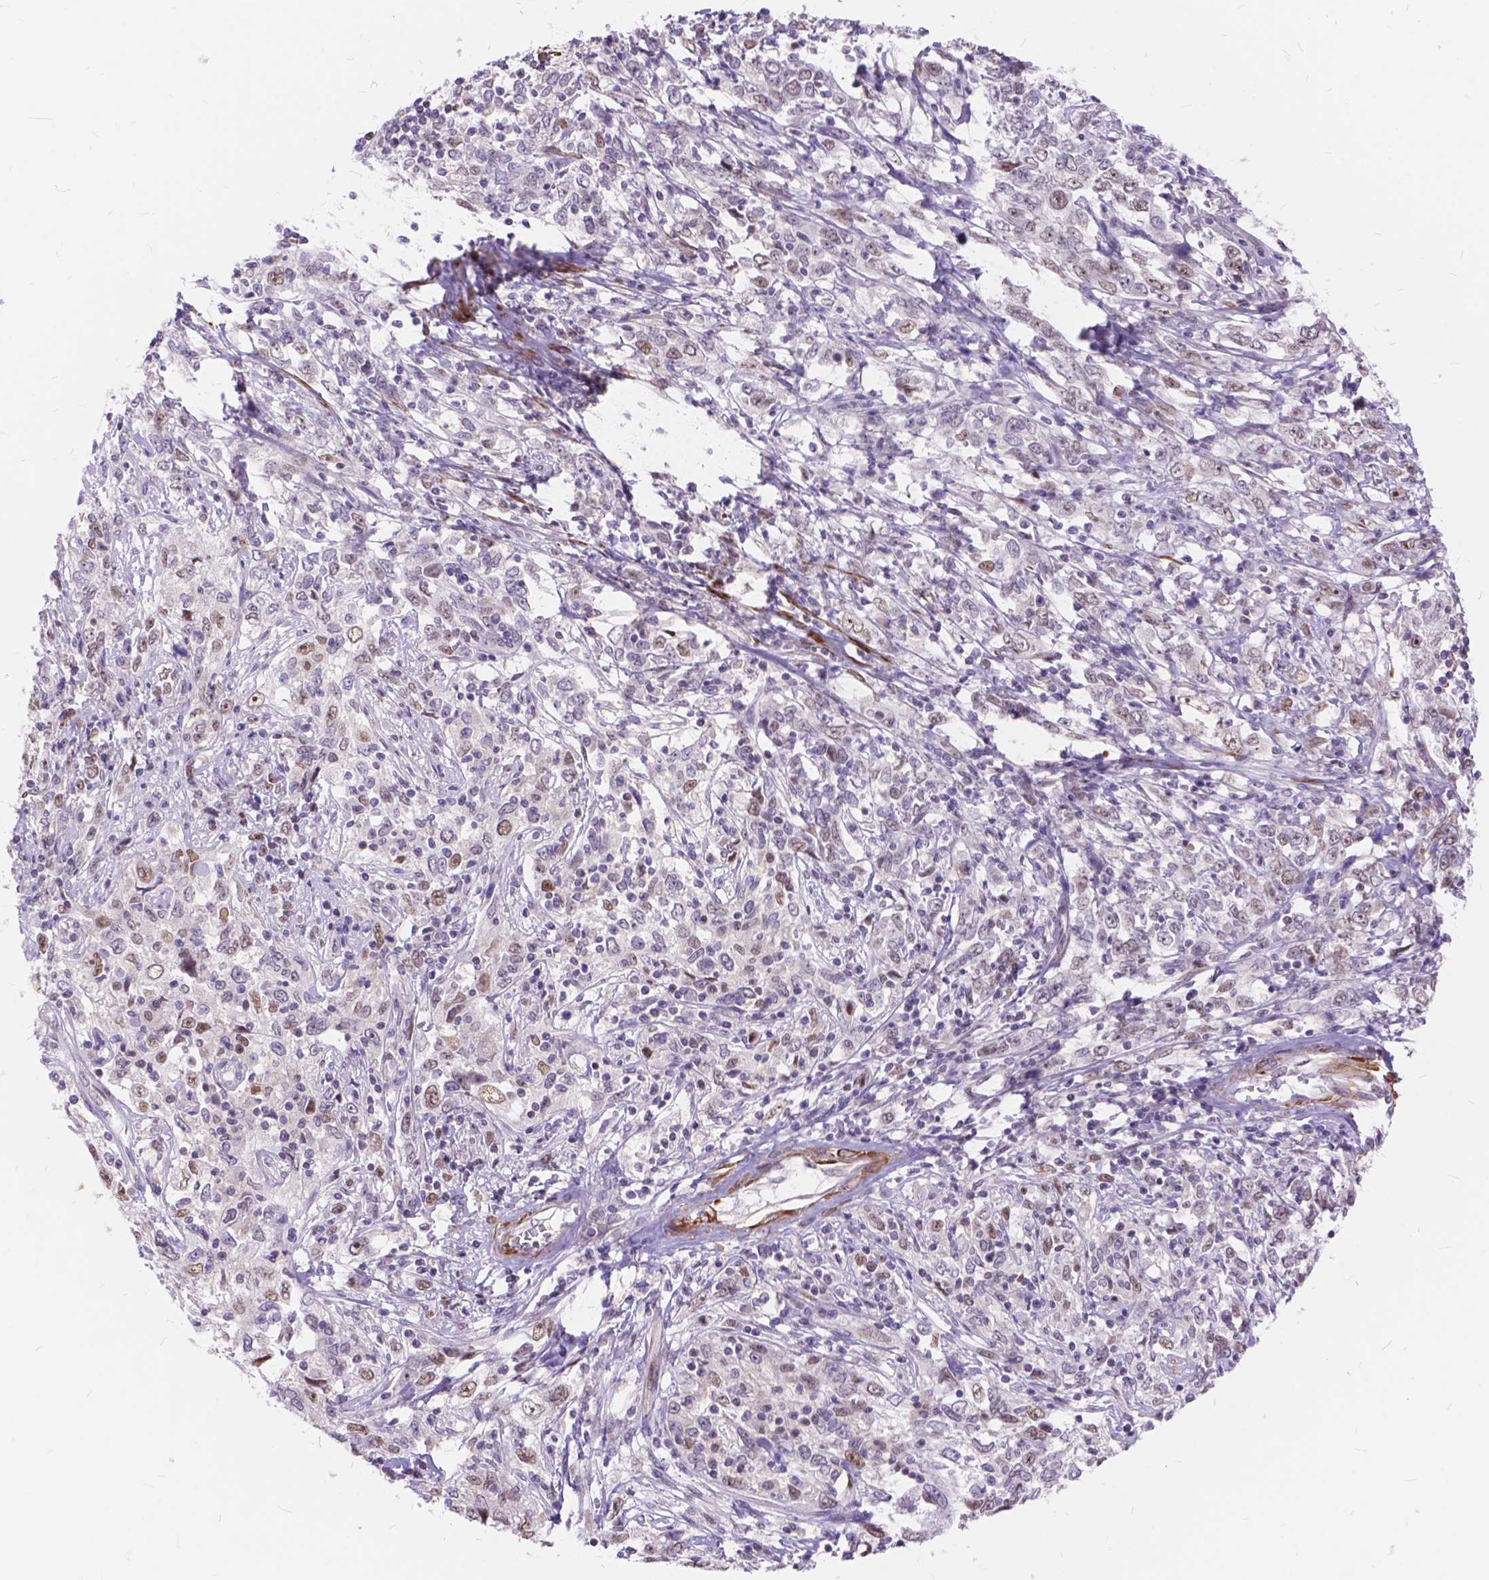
{"staining": {"intensity": "negative", "quantity": "none", "location": "none"}, "tissue": "cervical cancer", "cell_type": "Tumor cells", "image_type": "cancer", "snomed": [{"axis": "morphology", "description": "Adenocarcinoma, NOS"}, {"axis": "topography", "description": "Cervix"}], "caption": "There is no significant expression in tumor cells of adenocarcinoma (cervical). (Stains: DAB (3,3'-diaminobenzidine) IHC with hematoxylin counter stain, Microscopy: brightfield microscopy at high magnification).", "gene": "MAN2C1", "patient": {"sex": "female", "age": 40}}